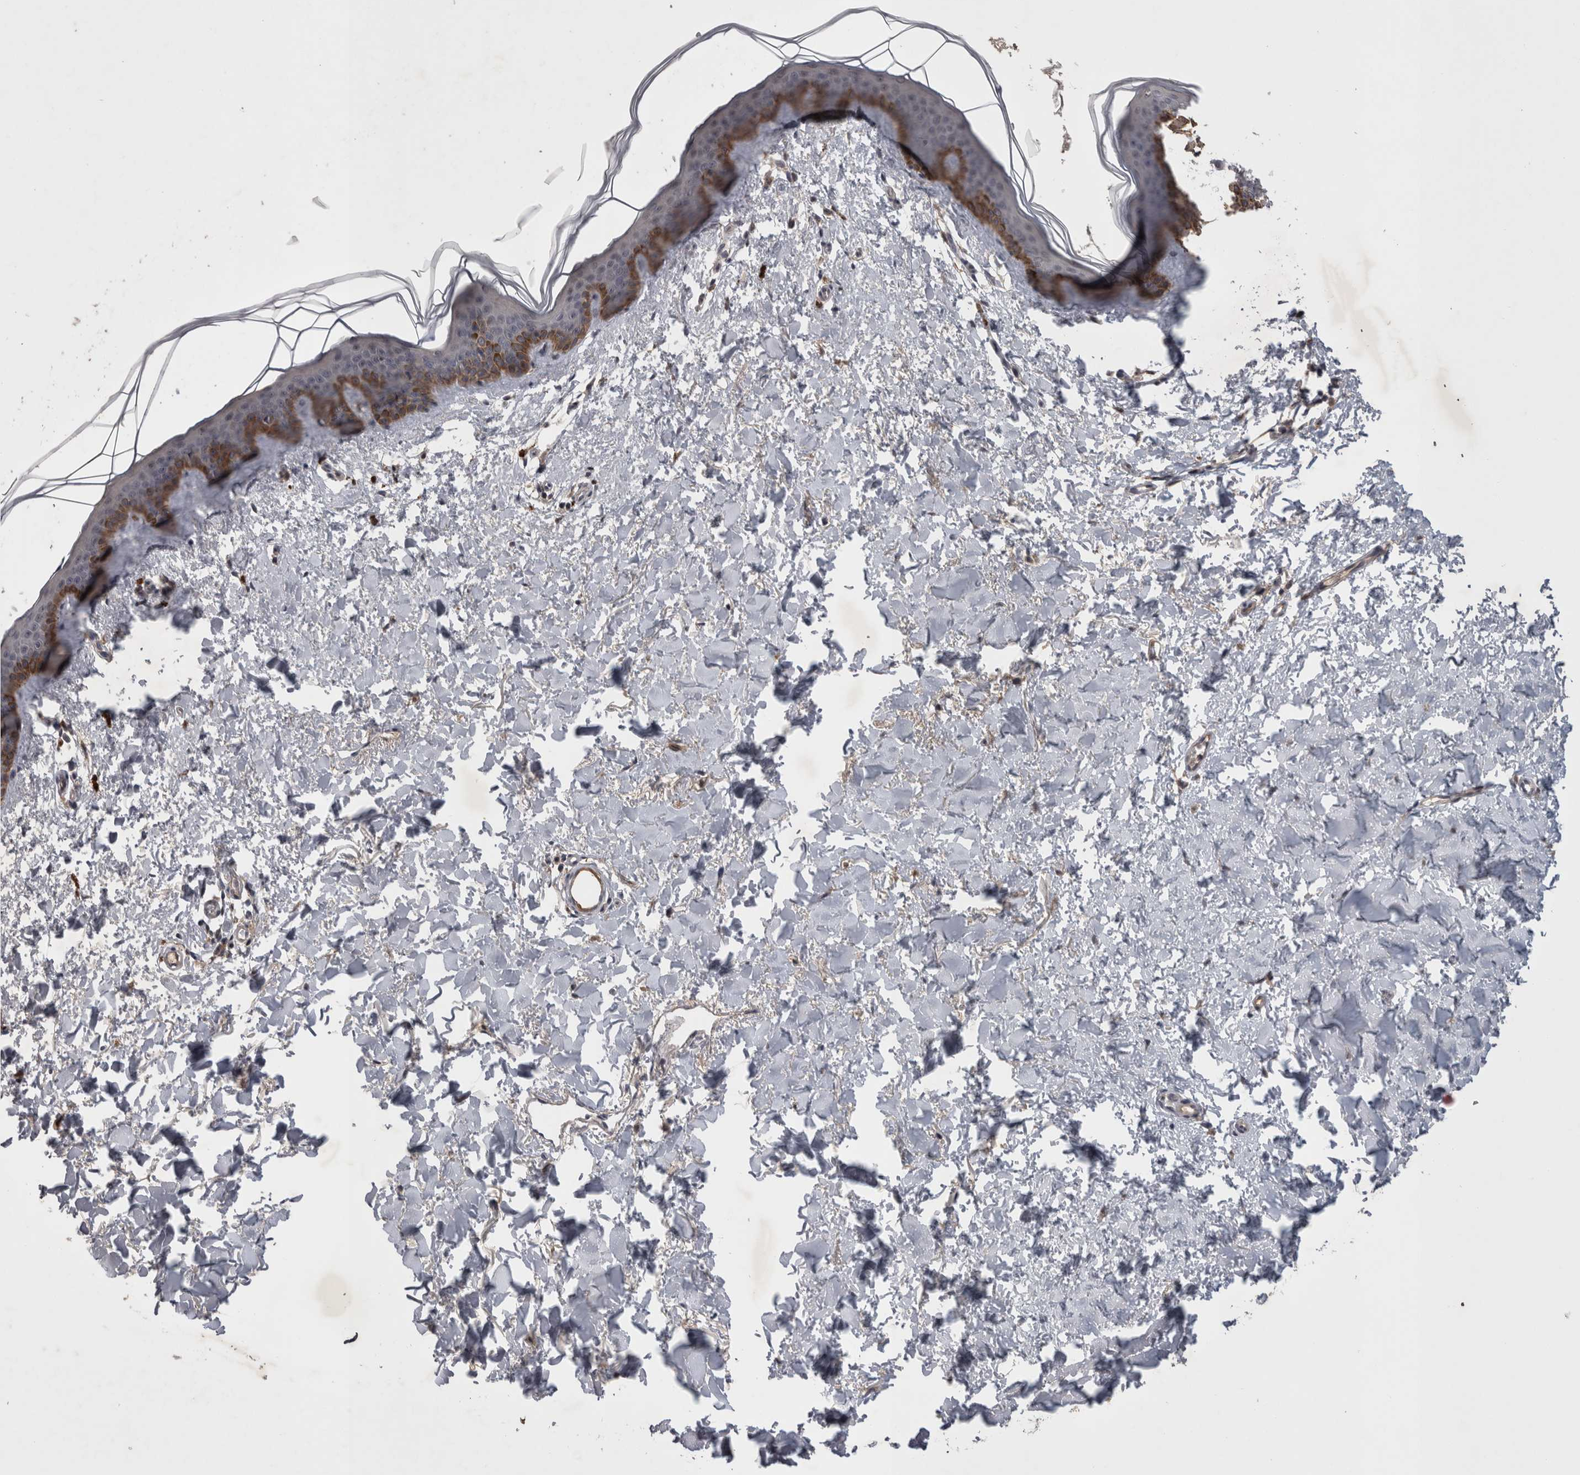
{"staining": {"intensity": "negative", "quantity": "none", "location": "none"}, "tissue": "skin", "cell_type": "Fibroblasts", "image_type": "normal", "snomed": [{"axis": "morphology", "description": "Normal tissue, NOS"}, {"axis": "topography", "description": "Skin"}], "caption": "Image shows no protein expression in fibroblasts of unremarkable skin. Brightfield microscopy of immunohistochemistry stained with DAB (brown) and hematoxylin (blue), captured at high magnification.", "gene": "ZNF114", "patient": {"sex": "female", "age": 46}}